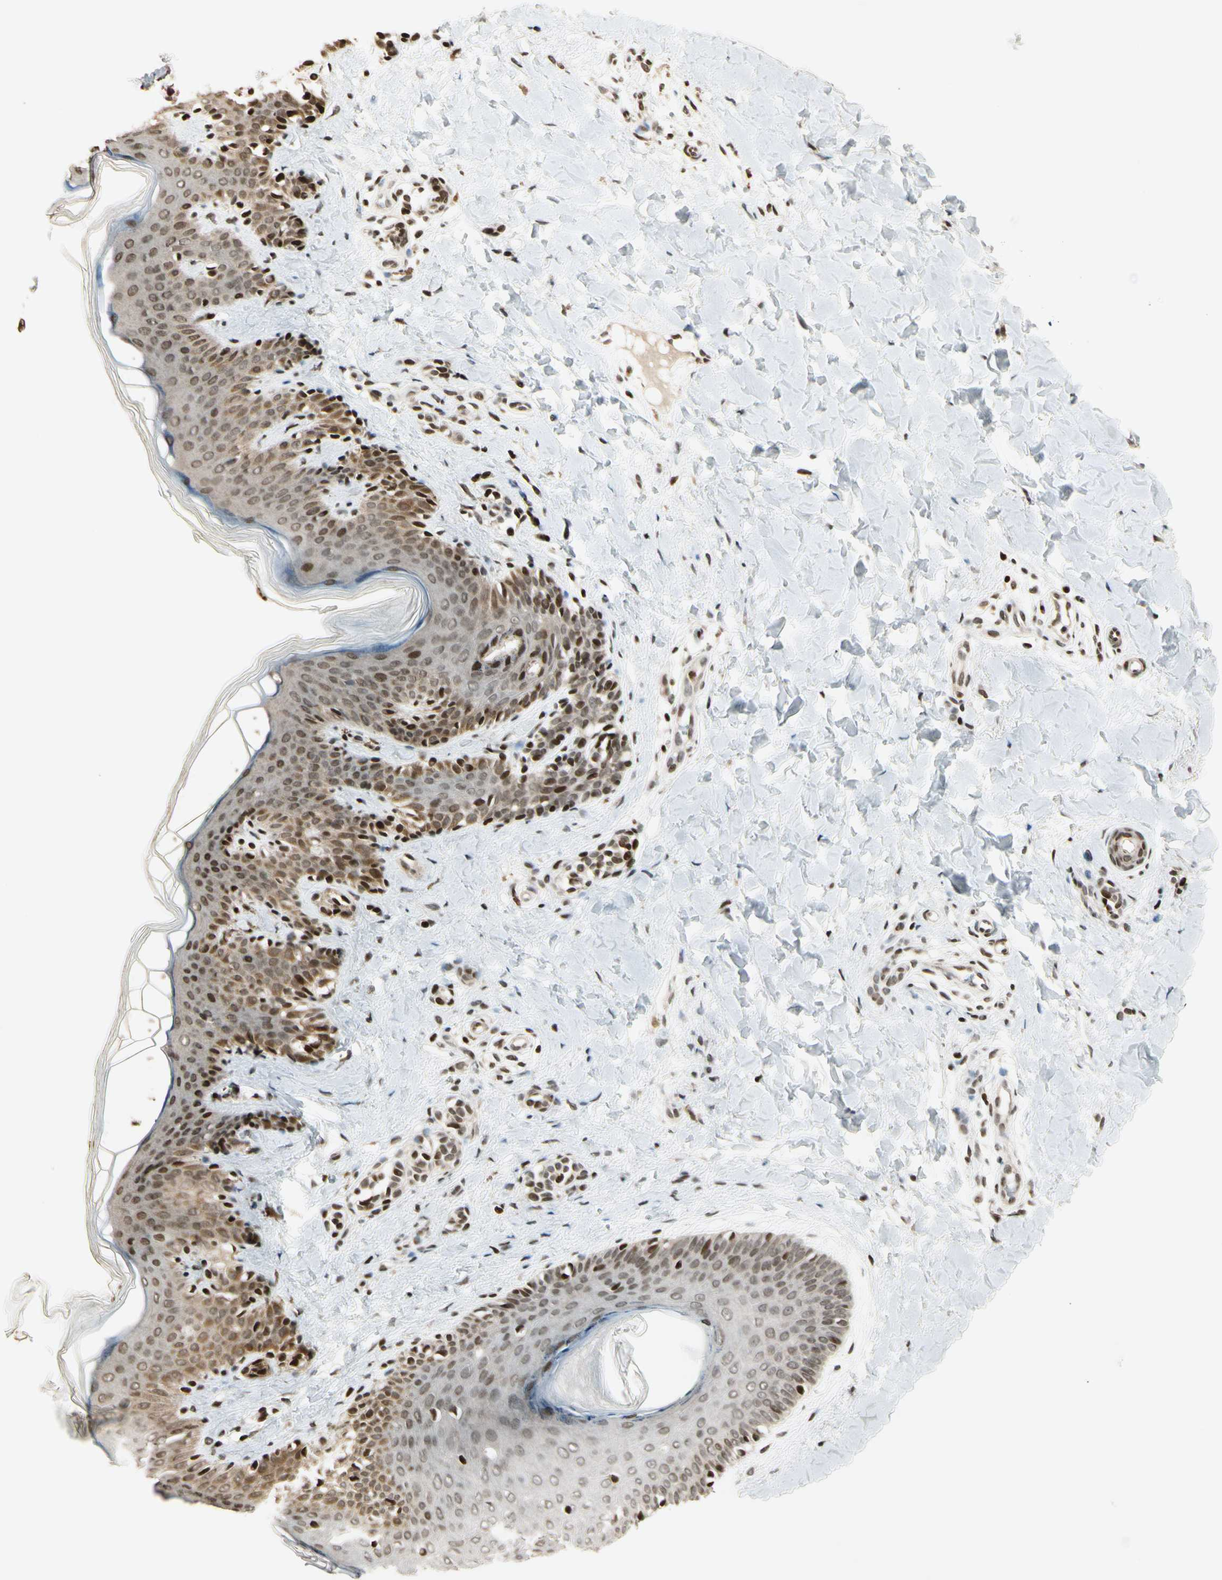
{"staining": {"intensity": "negative", "quantity": "none", "location": "none"}, "tissue": "skin", "cell_type": "Fibroblasts", "image_type": "normal", "snomed": [{"axis": "morphology", "description": "Normal tissue, NOS"}, {"axis": "topography", "description": "Skin"}], "caption": "The micrograph shows no staining of fibroblasts in benign skin. (DAB (3,3'-diaminobenzidine) IHC with hematoxylin counter stain).", "gene": "TSHZ3", "patient": {"sex": "male", "age": 16}}